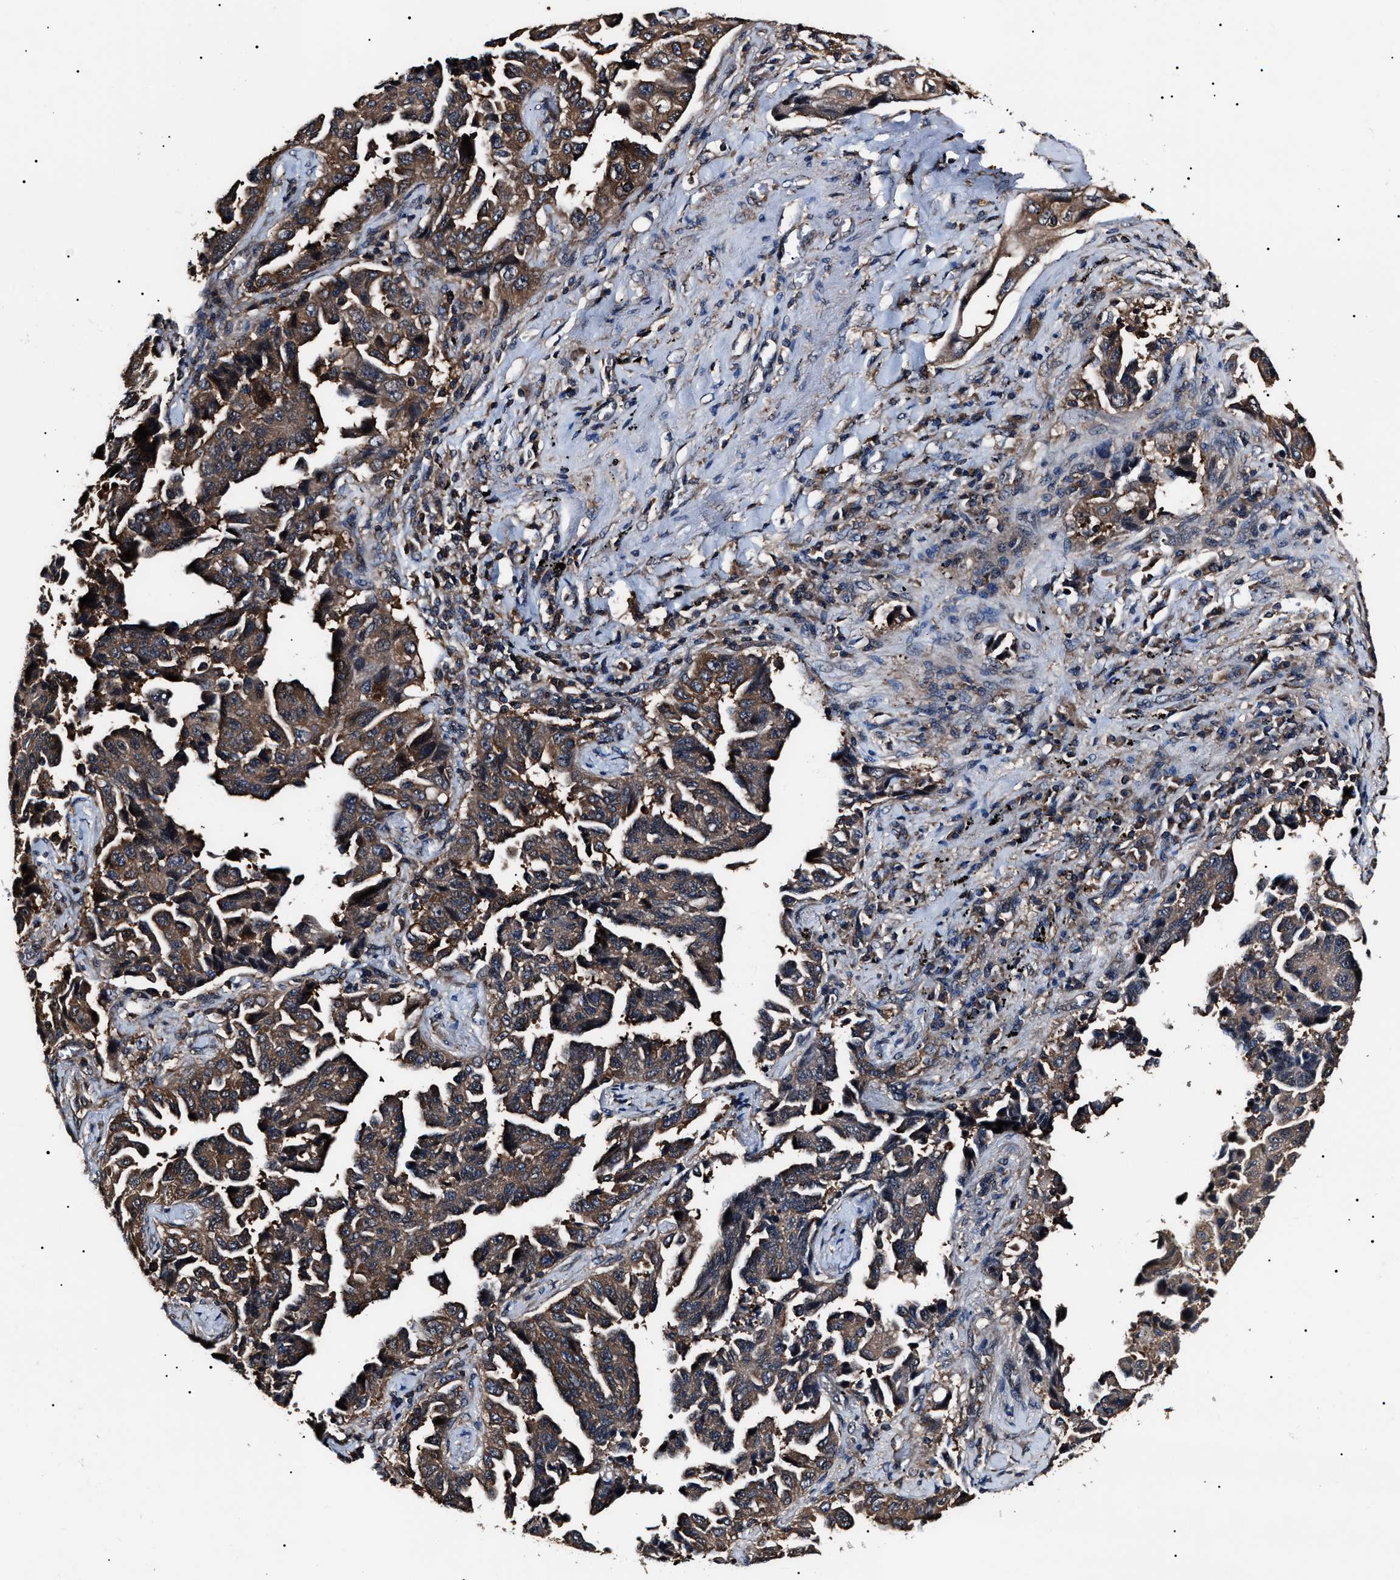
{"staining": {"intensity": "weak", "quantity": ">75%", "location": "cytoplasmic/membranous"}, "tissue": "lung cancer", "cell_type": "Tumor cells", "image_type": "cancer", "snomed": [{"axis": "morphology", "description": "Adenocarcinoma, NOS"}, {"axis": "topography", "description": "Lung"}], "caption": "High-magnification brightfield microscopy of lung cancer stained with DAB (3,3'-diaminobenzidine) (brown) and counterstained with hematoxylin (blue). tumor cells exhibit weak cytoplasmic/membranous expression is identified in approximately>75% of cells.", "gene": "CCT8", "patient": {"sex": "female", "age": 51}}